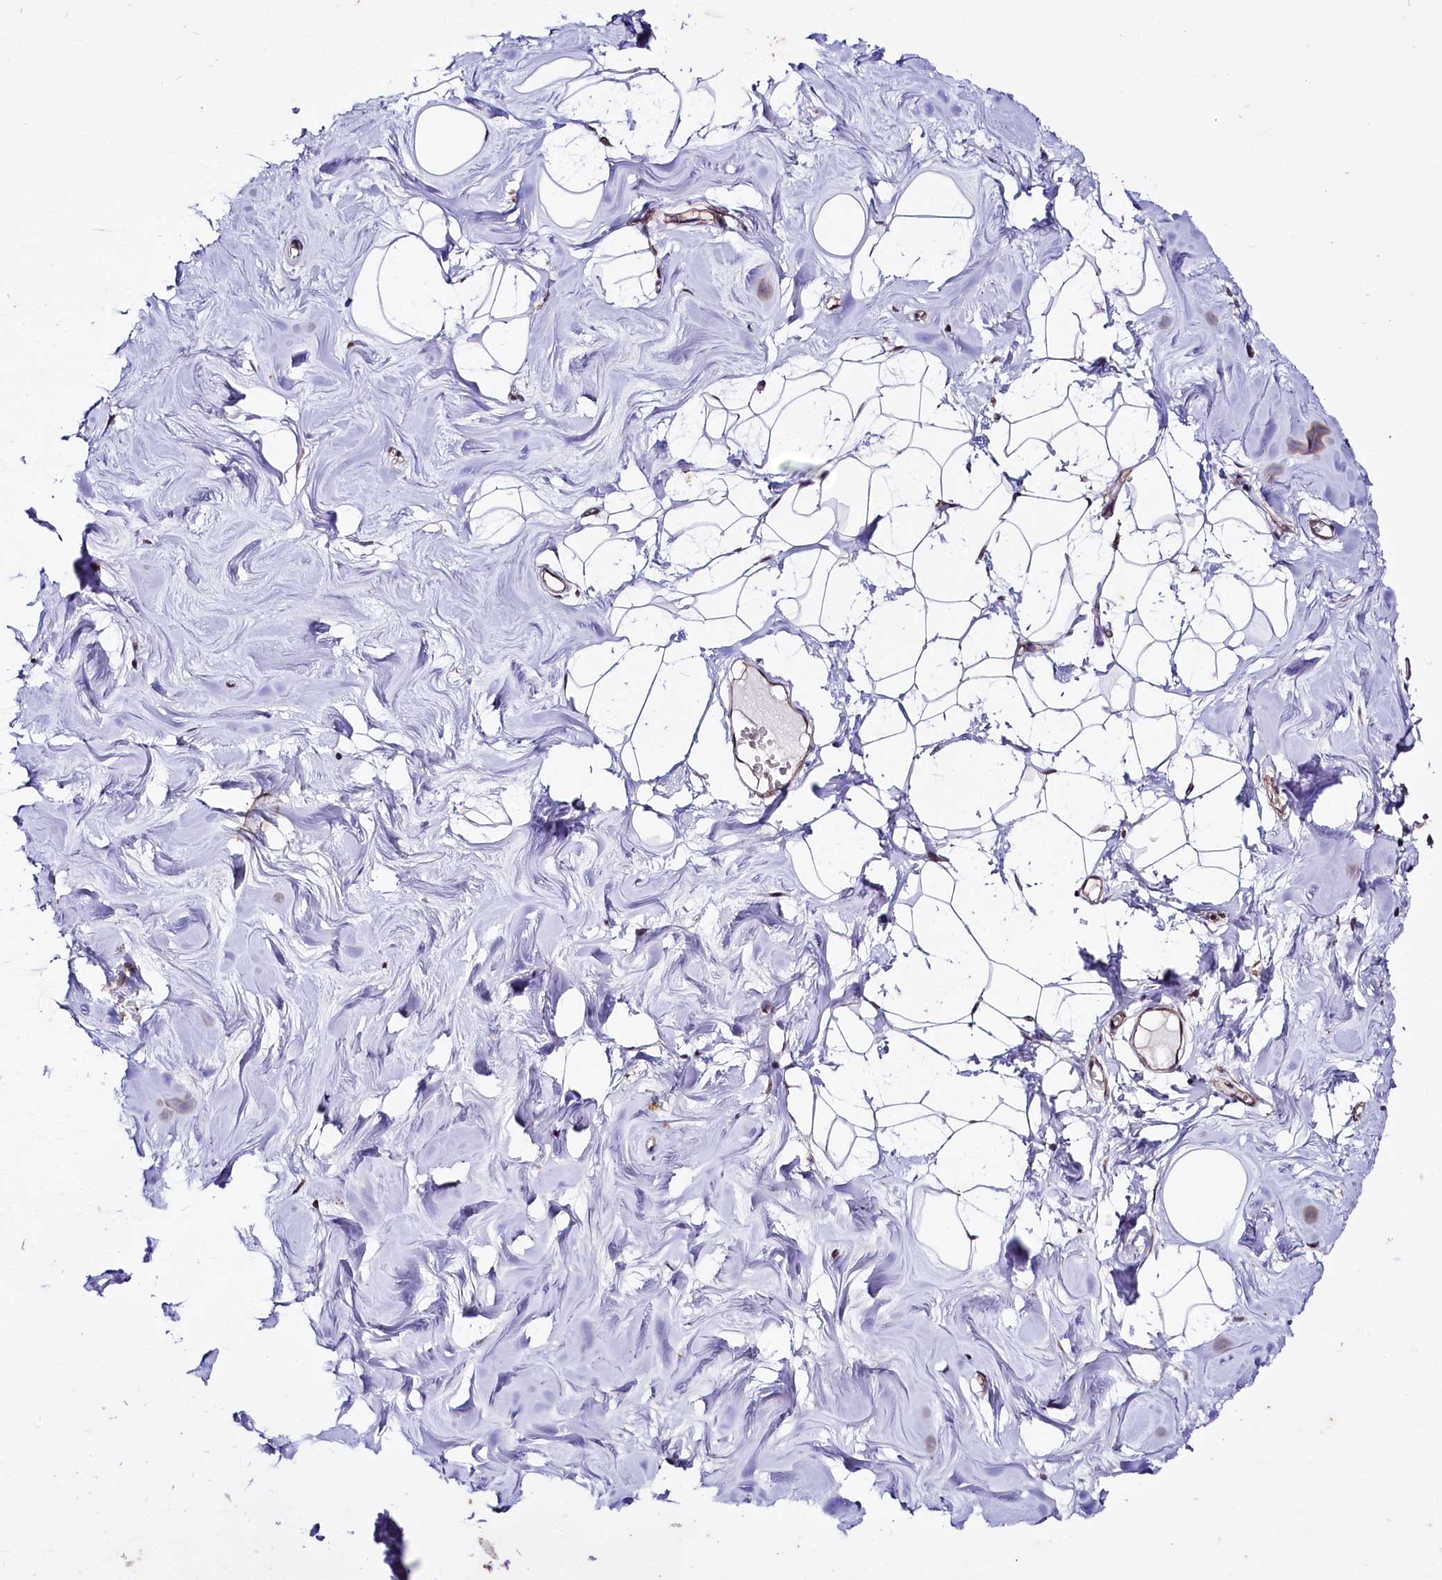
{"staining": {"intensity": "negative", "quantity": "none", "location": "none"}, "tissue": "breast", "cell_type": "Adipocytes", "image_type": "normal", "snomed": [{"axis": "morphology", "description": "Normal tissue, NOS"}, {"axis": "topography", "description": "Breast"}], "caption": "Immunohistochemistry of unremarkable human breast displays no expression in adipocytes.", "gene": "UBE3A", "patient": {"sex": "female", "age": 27}}